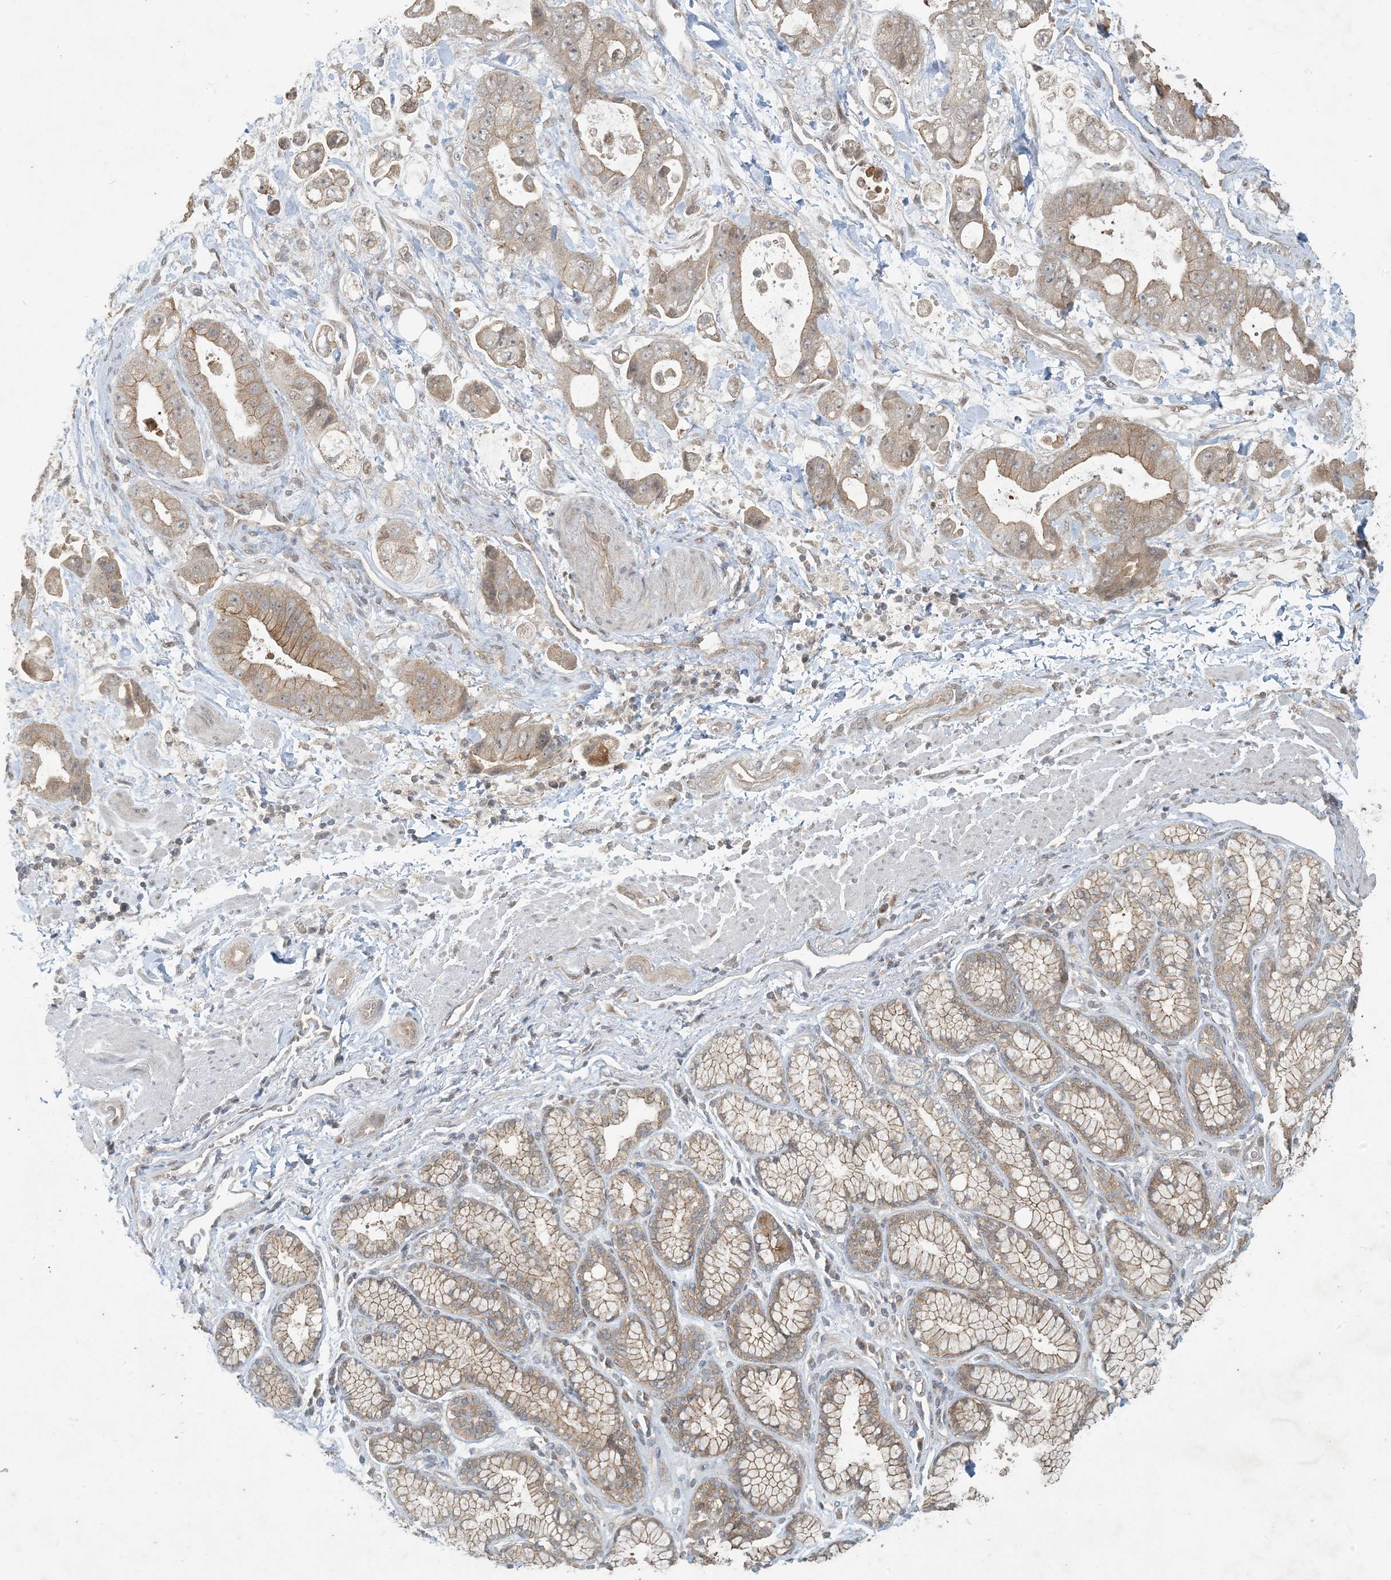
{"staining": {"intensity": "moderate", "quantity": "25%-75%", "location": "cytoplasmic/membranous"}, "tissue": "stomach cancer", "cell_type": "Tumor cells", "image_type": "cancer", "snomed": [{"axis": "morphology", "description": "Adenocarcinoma, NOS"}, {"axis": "topography", "description": "Stomach"}], "caption": "This histopathology image displays stomach cancer (adenocarcinoma) stained with immunohistochemistry to label a protein in brown. The cytoplasmic/membranous of tumor cells show moderate positivity for the protein. Nuclei are counter-stained blue.", "gene": "BCORL1", "patient": {"sex": "male", "age": 62}}